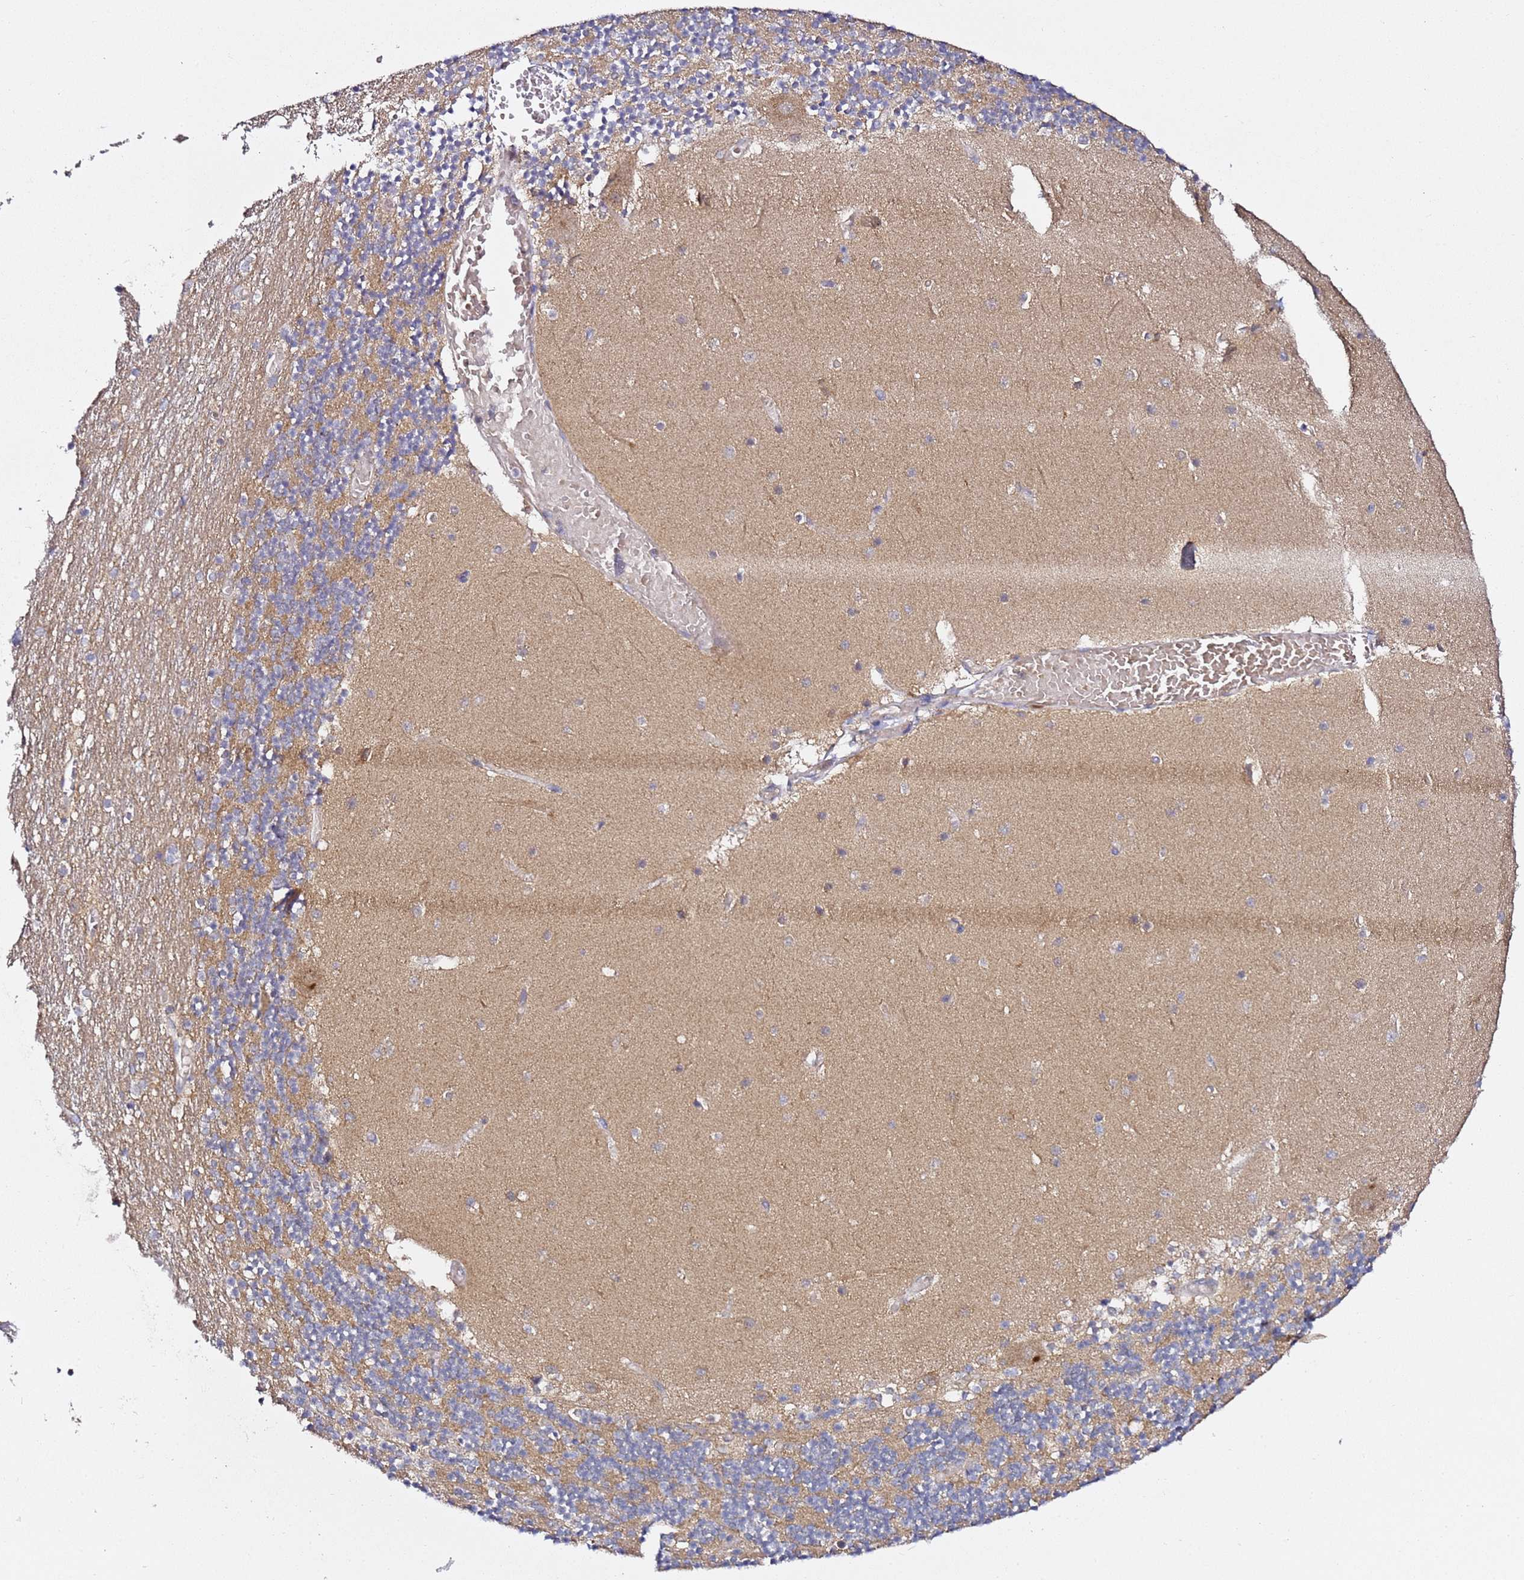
{"staining": {"intensity": "moderate", "quantity": ">75%", "location": "cytoplasmic/membranous"}, "tissue": "cerebellum", "cell_type": "Cells in granular layer", "image_type": "normal", "snomed": [{"axis": "morphology", "description": "Normal tissue, NOS"}, {"axis": "topography", "description": "Cerebellum"}], "caption": "Immunohistochemical staining of normal human cerebellum demonstrates >75% levels of moderate cytoplasmic/membranous protein staining in approximately >75% of cells in granular layer. Using DAB (3,3'-diaminobenzidine) (brown) and hematoxylin (blue) stains, captured at high magnification using brightfield microscopy.", "gene": "C19orf12", "patient": {"sex": "female", "age": 28}}